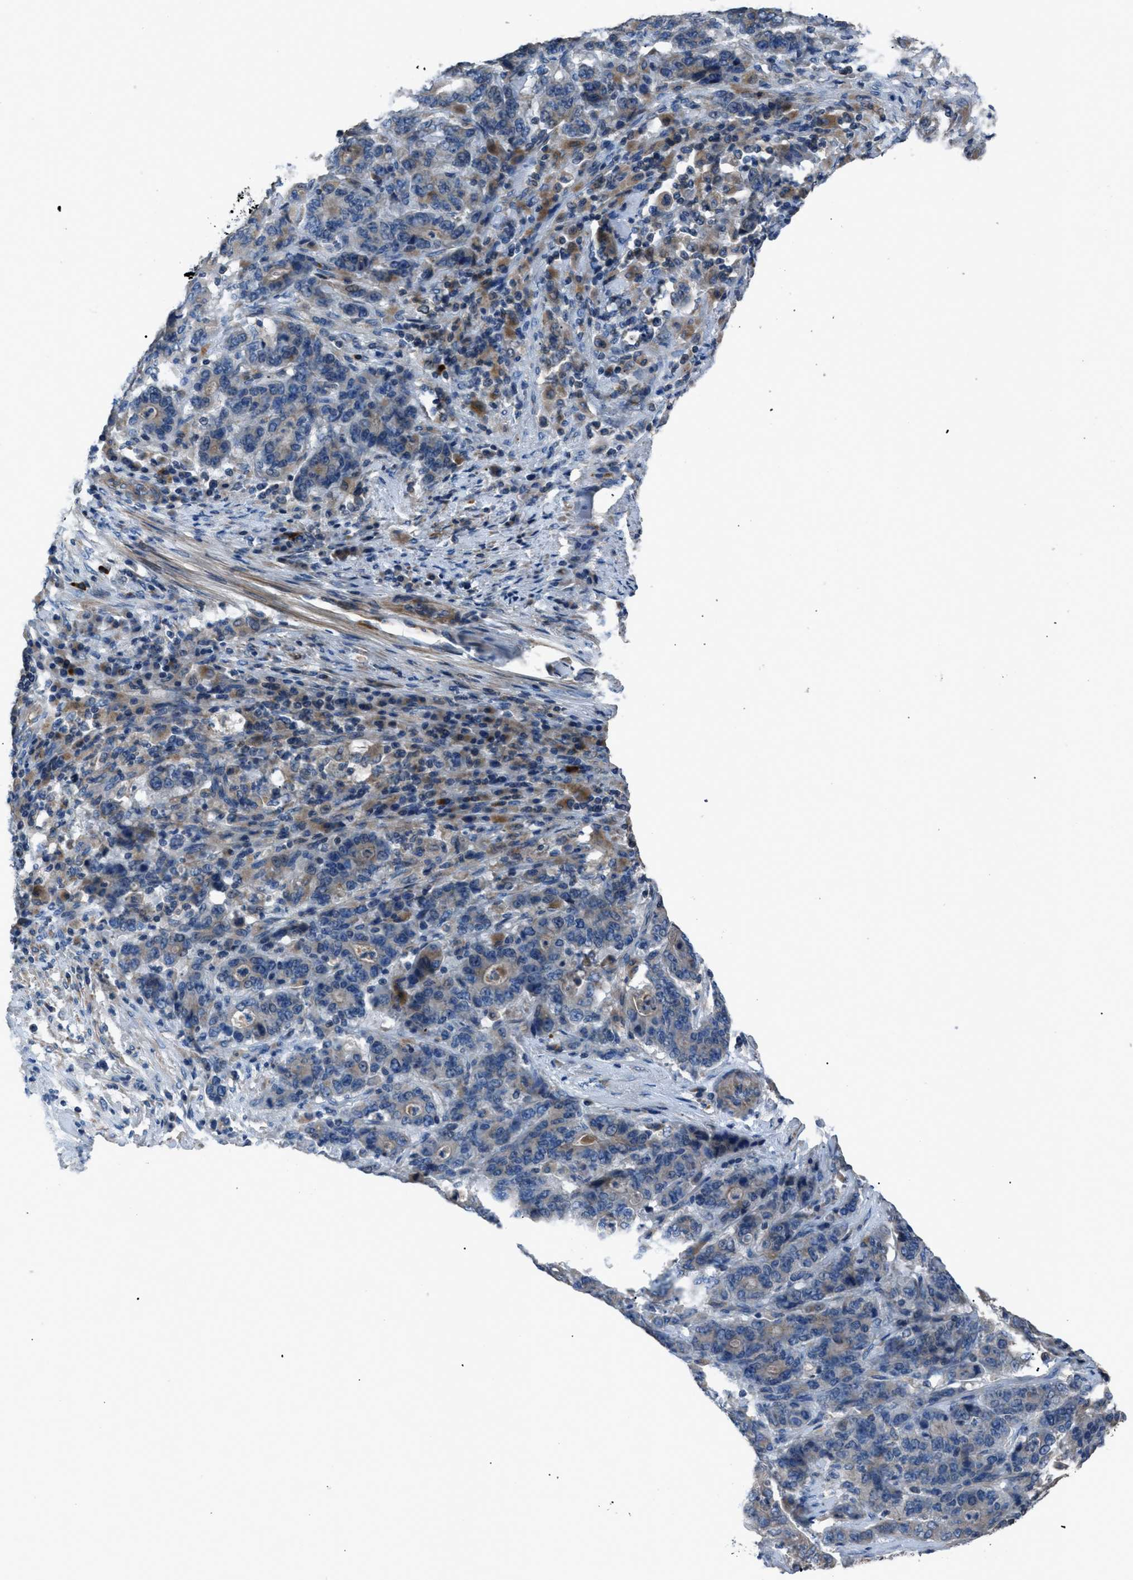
{"staining": {"intensity": "weak", "quantity": "25%-75%", "location": "cytoplasmic/membranous"}, "tissue": "stomach cancer", "cell_type": "Tumor cells", "image_type": "cancer", "snomed": [{"axis": "morphology", "description": "Adenocarcinoma, NOS"}, {"axis": "topography", "description": "Stomach"}], "caption": "Tumor cells display low levels of weak cytoplasmic/membranous expression in about 25%-75% of cells in adenocarcinoma (stomach).", "gene": "SGCZ", "patient": {"sex": "female", "age": 73}}